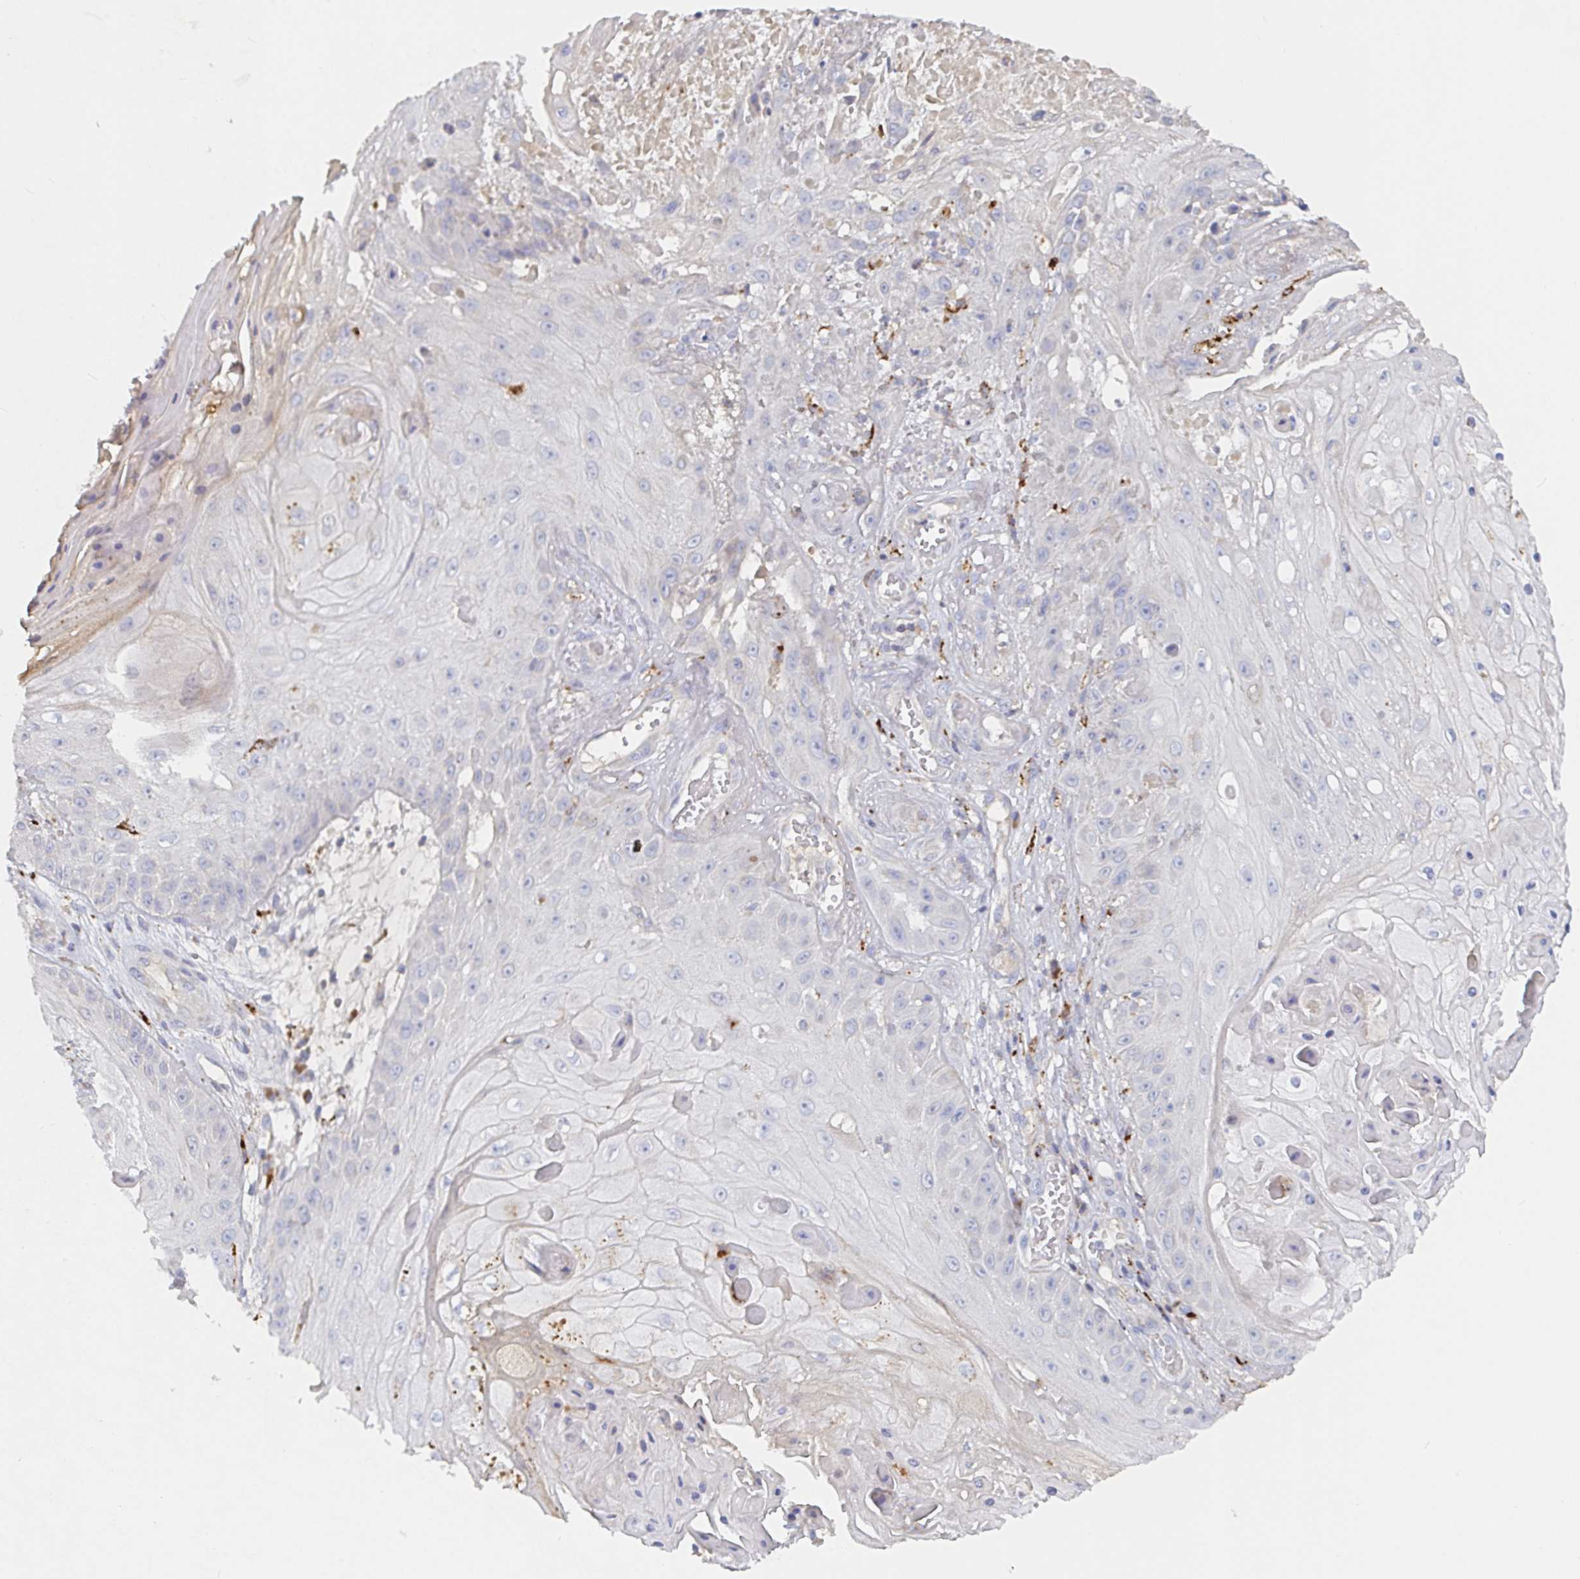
{"staining": {"intensity": "negative", "quantity": "none", "location": "none"}, "tissue": "skin cancer", "cell_type": "Tumor cells", "image_type": "cancer", "snomed": [{"axis": "morphology", "description": "Squamous cell carcinoma, NOS"}, {"axis": "topography", "description": "Skin"}], "caption": "This photomicrograph is of squamous cell carcinoma (skin) stained with IHC to label a protein in brown with the nuclei are counter-stained blue. There is no positivity in tumor cells.", "gene": "IRAK2", "patient": {"sex": "male", "age": 70}}